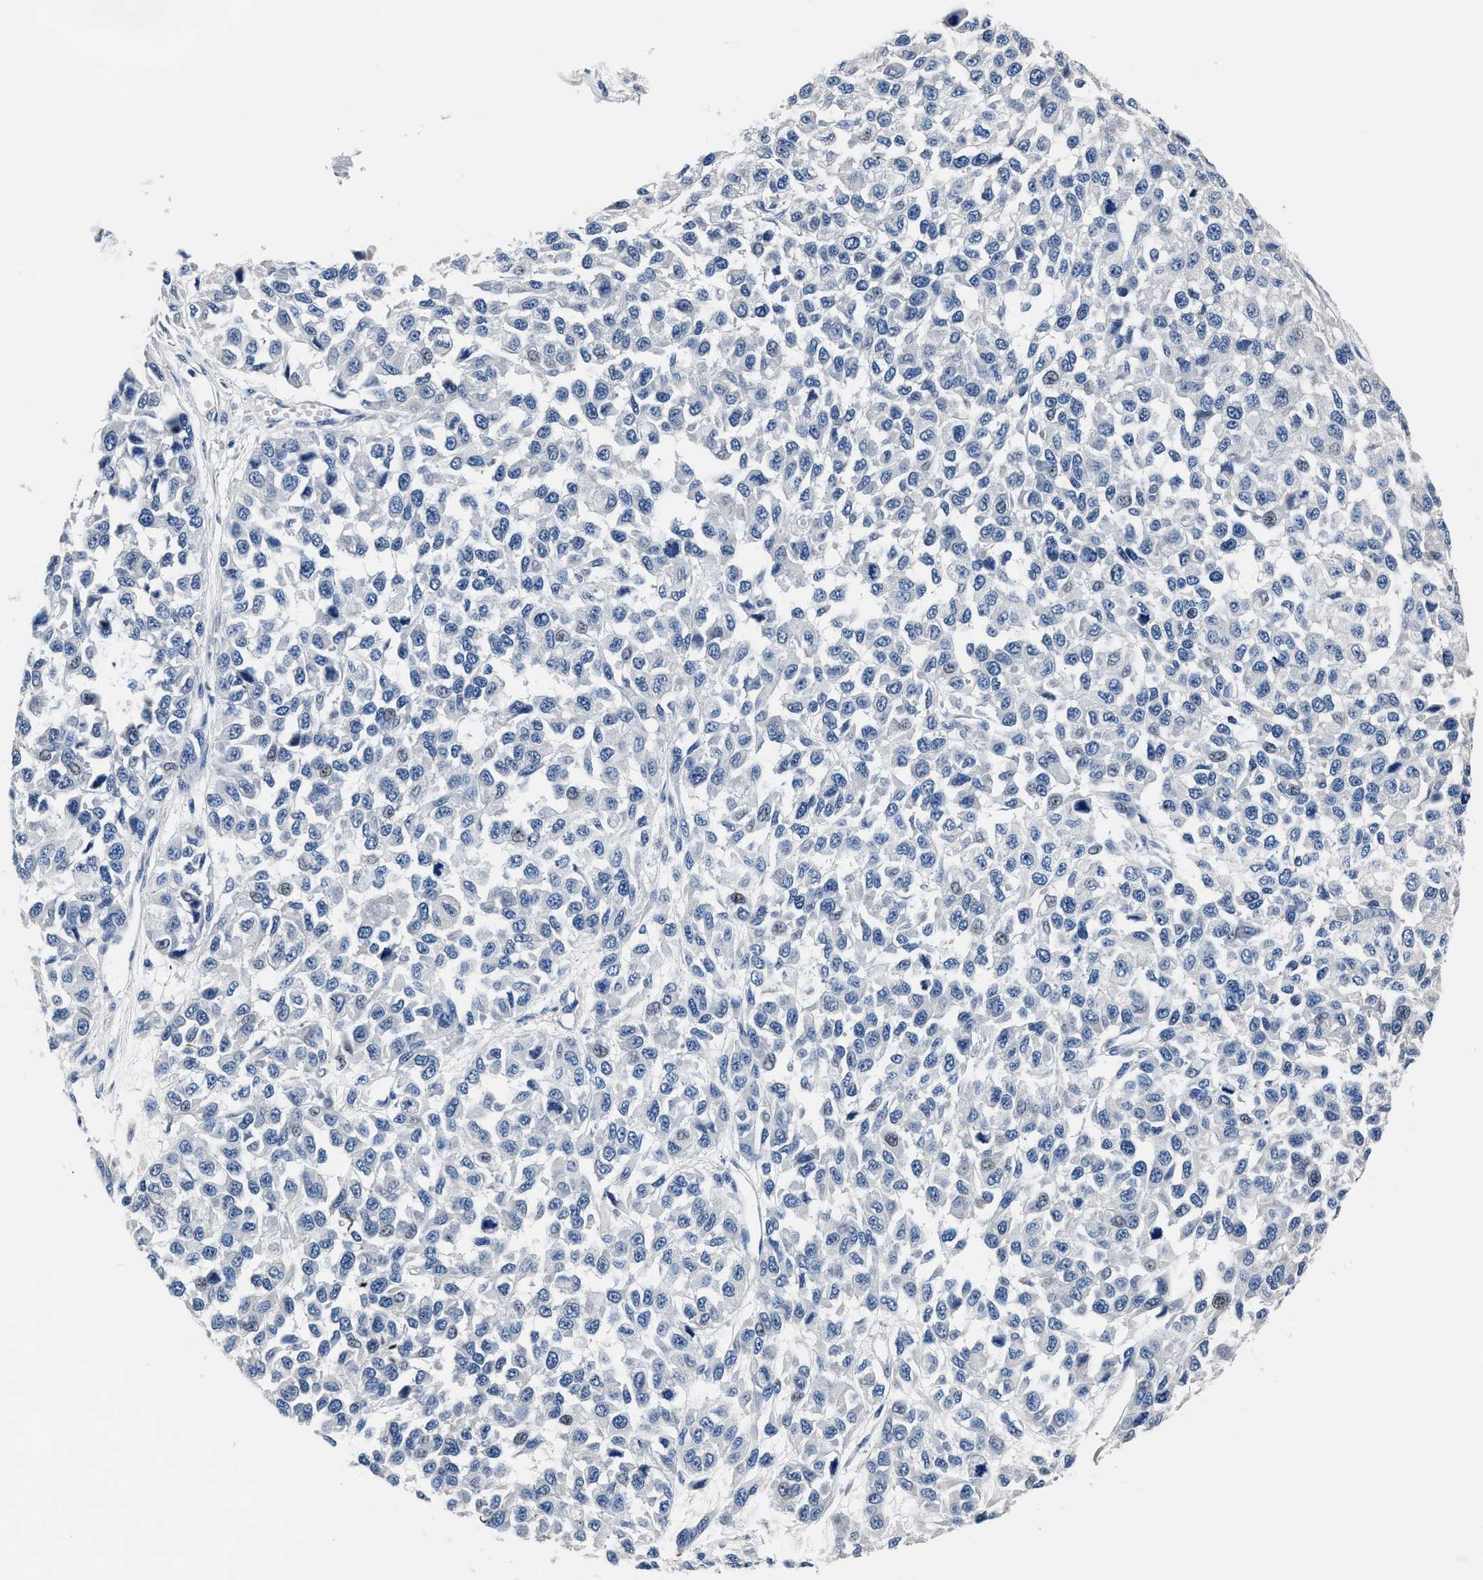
{"staining": {"intensity": "negative", "quantity": "none", "location": "none"}, "tissue": "melanoma", "cell_type": "Tumor cells", "image_type": "cancer", "snomed": [{"axis": "morphology", "description": "Malignant melanoma, NOS"}, {"axis": "topography", "description": "Skin"}], "caption": "Tumor cells are negative for protein expression in human malignant melanoma.", "gene": "GSTM1", "patient": {"sex": "male", "age": 62}}